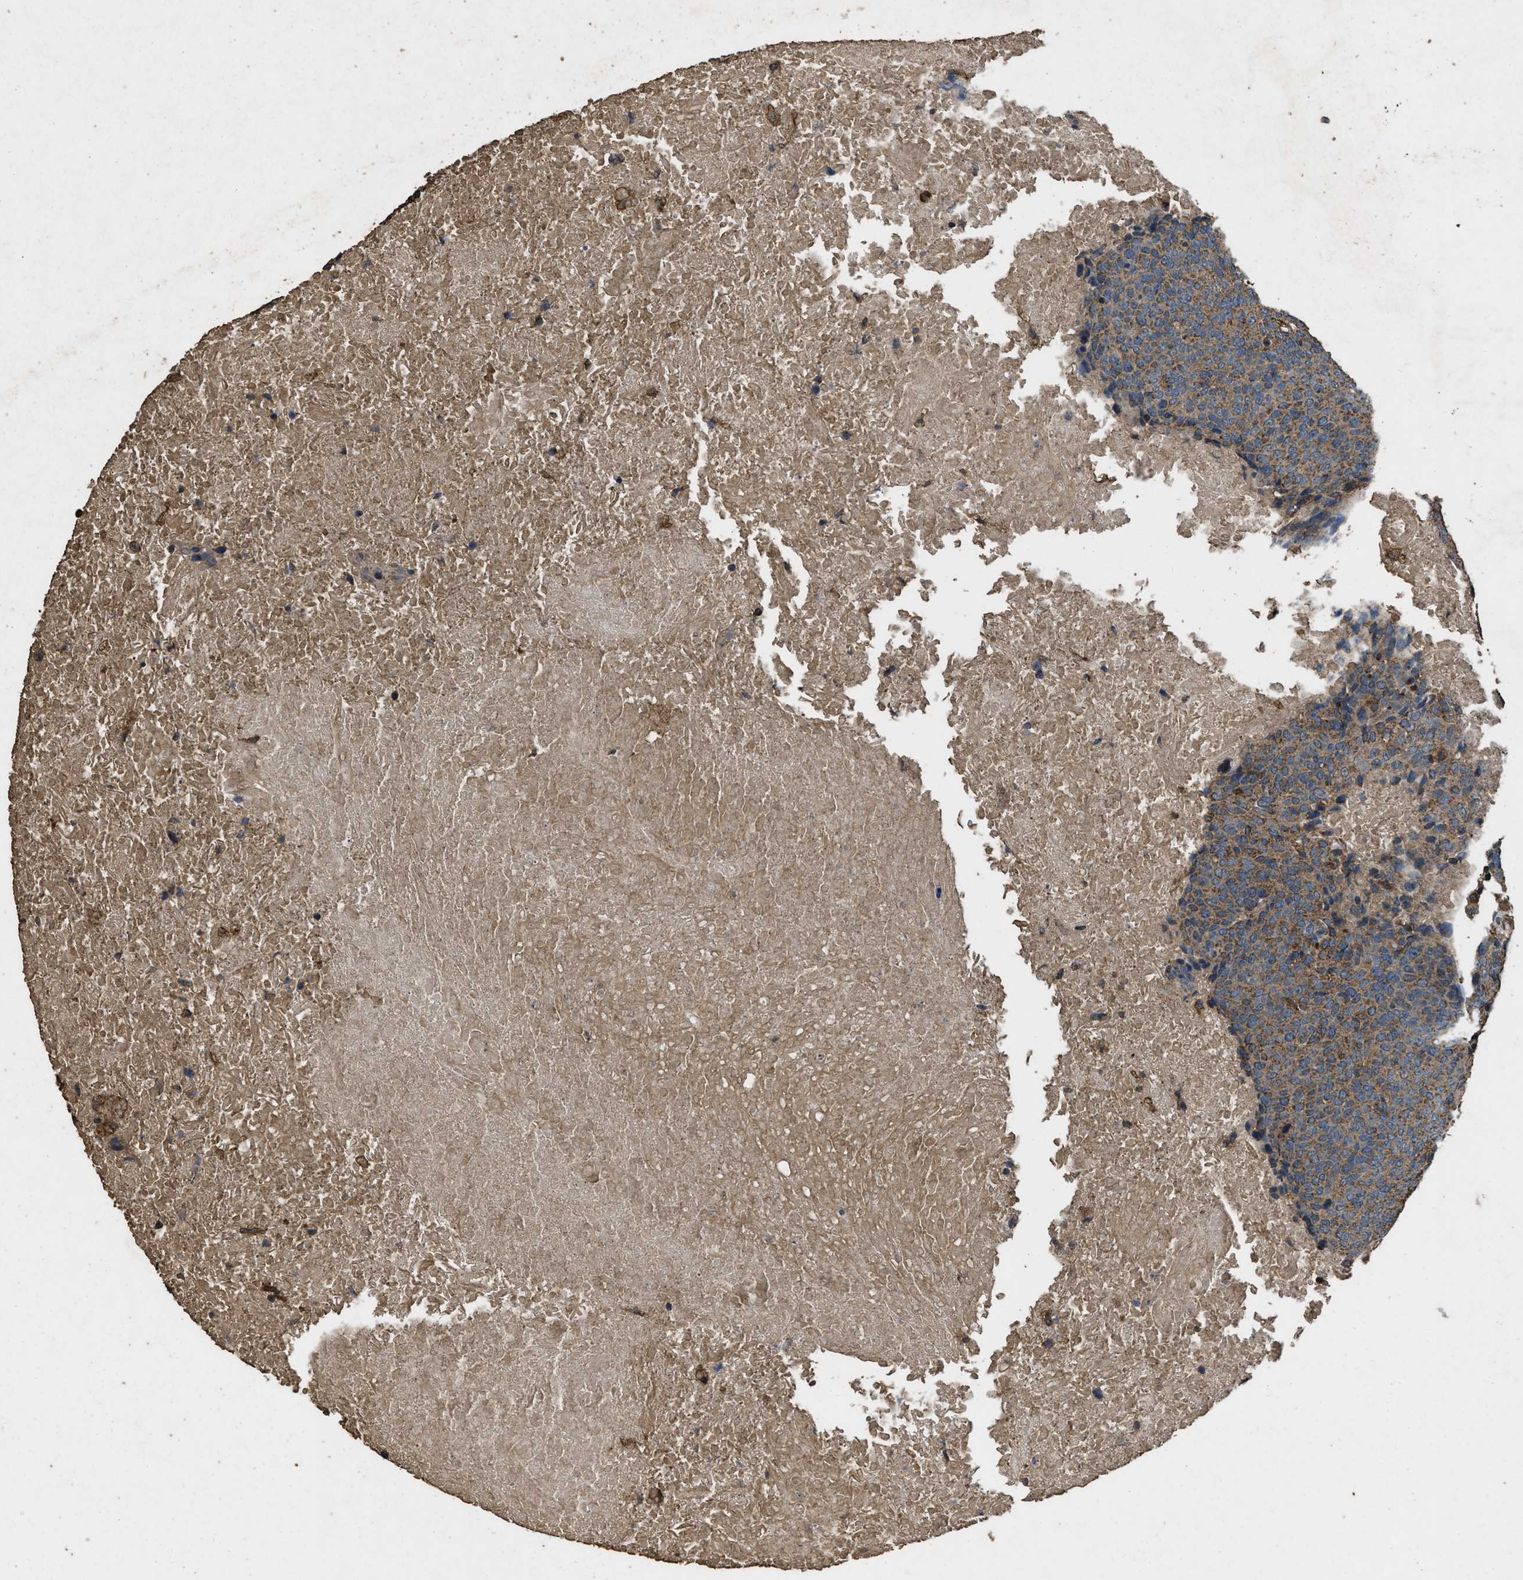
{"staining": {"intensity": "moderate", "quantity": ">75%", "location": "cytoplasmic/membranous"}, "tissue": "head and neck cancer", "cell_type": "Tumor cells", "image_type": "cancer", "snomed": [{"axis": "morphology", "description": "Squamous cell carcinoma, NOS"}, {"axis": "morphology", "description": "Squamous cell carcinoma, metastatic, NOS"}, {"axis": "topography", "description": "Lymph node"}, {"axis": "topography", "description": "Head-Neck"}], "caption": "High-power microscopy captured an IHC photomicrograph of head and neck metastatic squamous cell carcinoma, revealing moderate cytoplasmic/membranous expression in about >75% of tumor cells.", "gene": "CYRIA", "patient": {"sex": "male", "age": 62}}